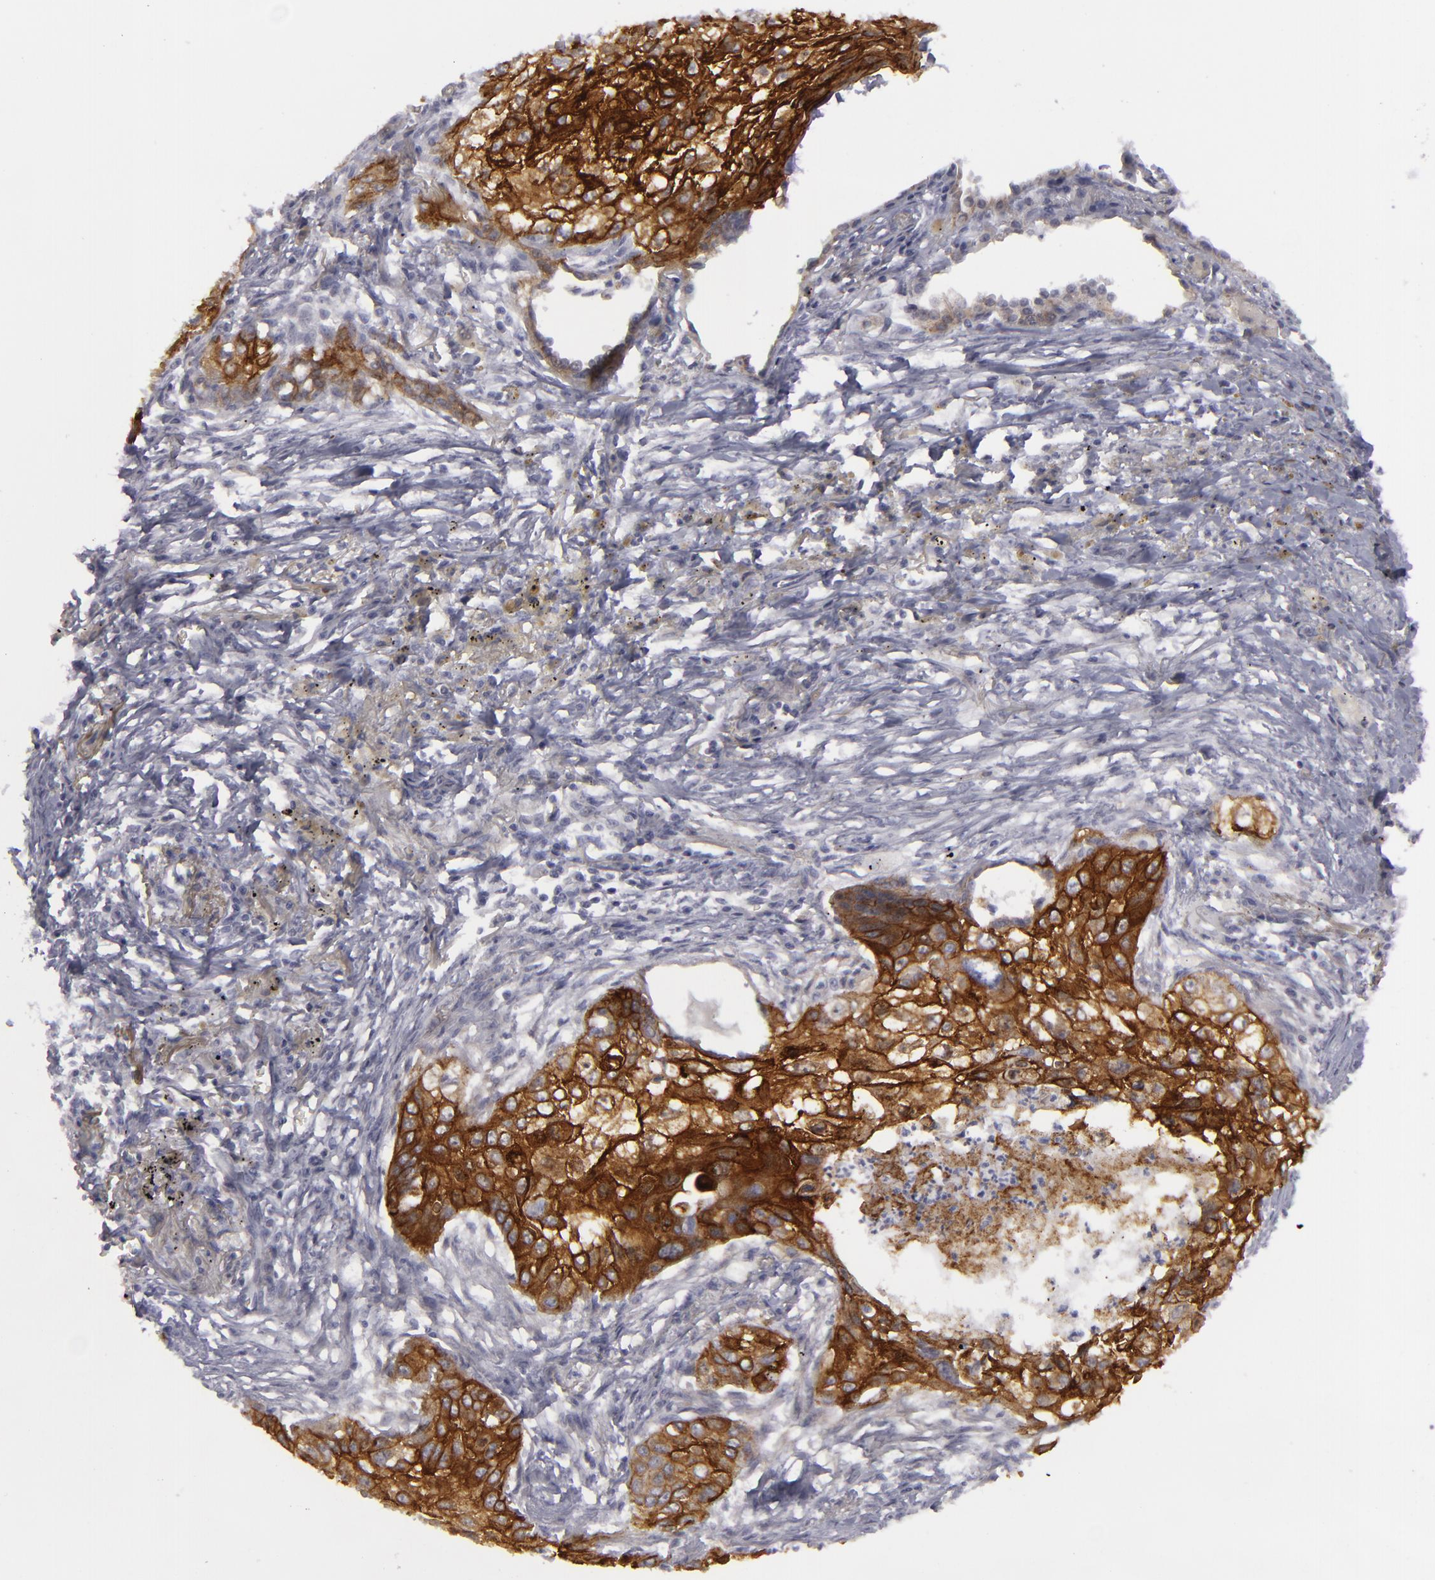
{"staining": {"intensity": "strong", "quantity": ">75%", "location": "cytoplasmic/membranous"}, "tissue": "lung cancer", "cell_type": "Tumor cells", "image_type": "cancer", "snomed": [{"axis": "morphology", "description": "Squamous cell carcinoma, NOS"}, {"axis": "topography", "description": "Lung"}], "caption": "Protein expression analysis of lung cancer demonstrates strong cytoplasmic/membranous expression in about >75% of tumor cells. Using DAB (3,3'-diaminobenzidine) (brown) and hematoxylin (blue) stains, captured at high magnification using brightfield microscopy.", "gene": "JUP", "patient": {"sex": "male", "age": 71}}